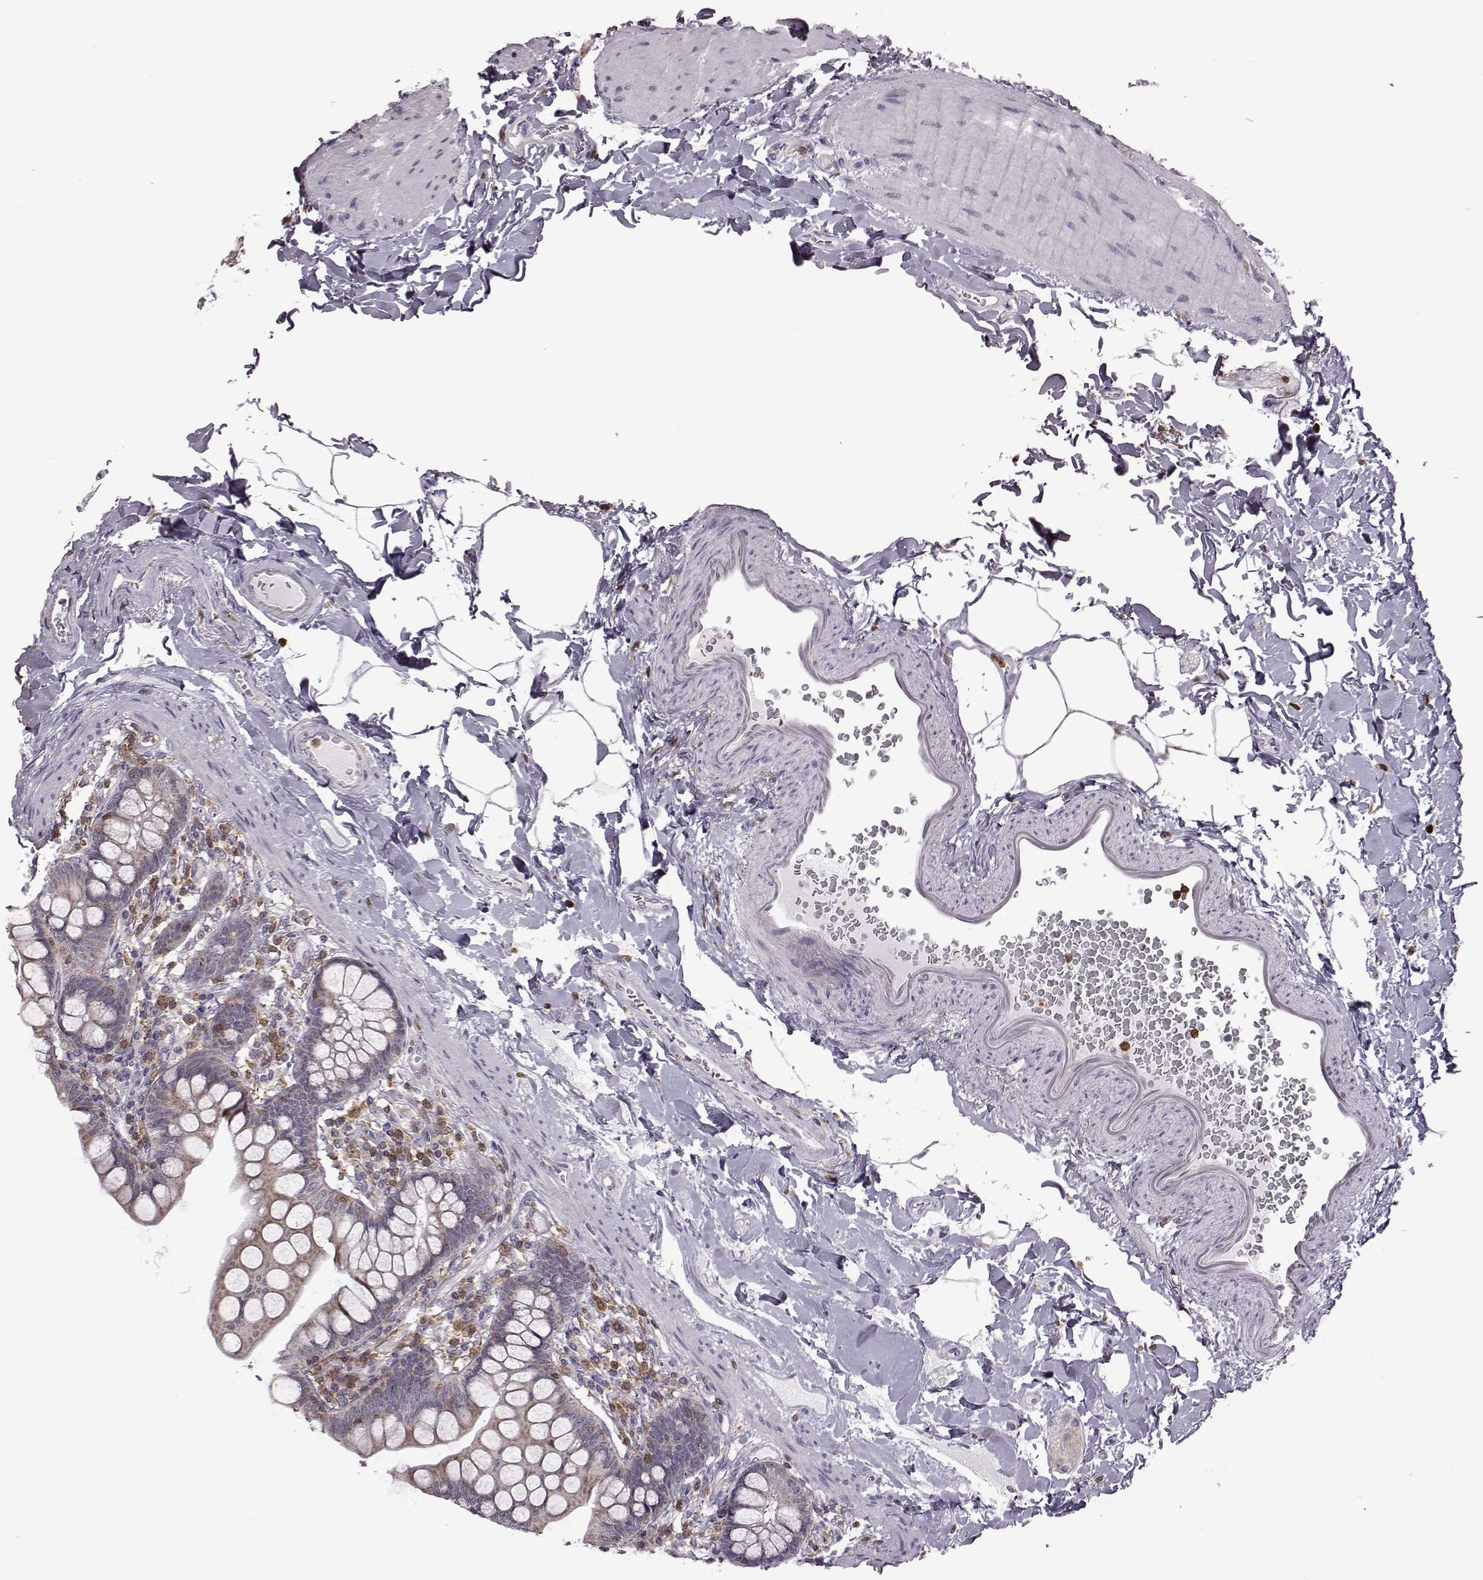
{"staining": {"intensity": "moderate", "quantity": "25%-75%", "location": "cytoplasmic/membranous"}, "tissue": "small intestine", "cell_type": "Glandular cells", "image_type": "normal", "snomed": [{"axis": "morphology", "description": "Normal tissue, NOS"}, {"axis": "topography", "description": "Small intestine"}], "caption": "The immunohistochemical stain highlights moderate cytoplasmic/membranous expression in glandular cells of normal small intestine. The staining is performed using DAB brown chromogen to label protein expression. The nuclei are counter-stained blue using hematoxylin.", "gene": "DOK2", "patient": {"sex": "female", "age": 56}}